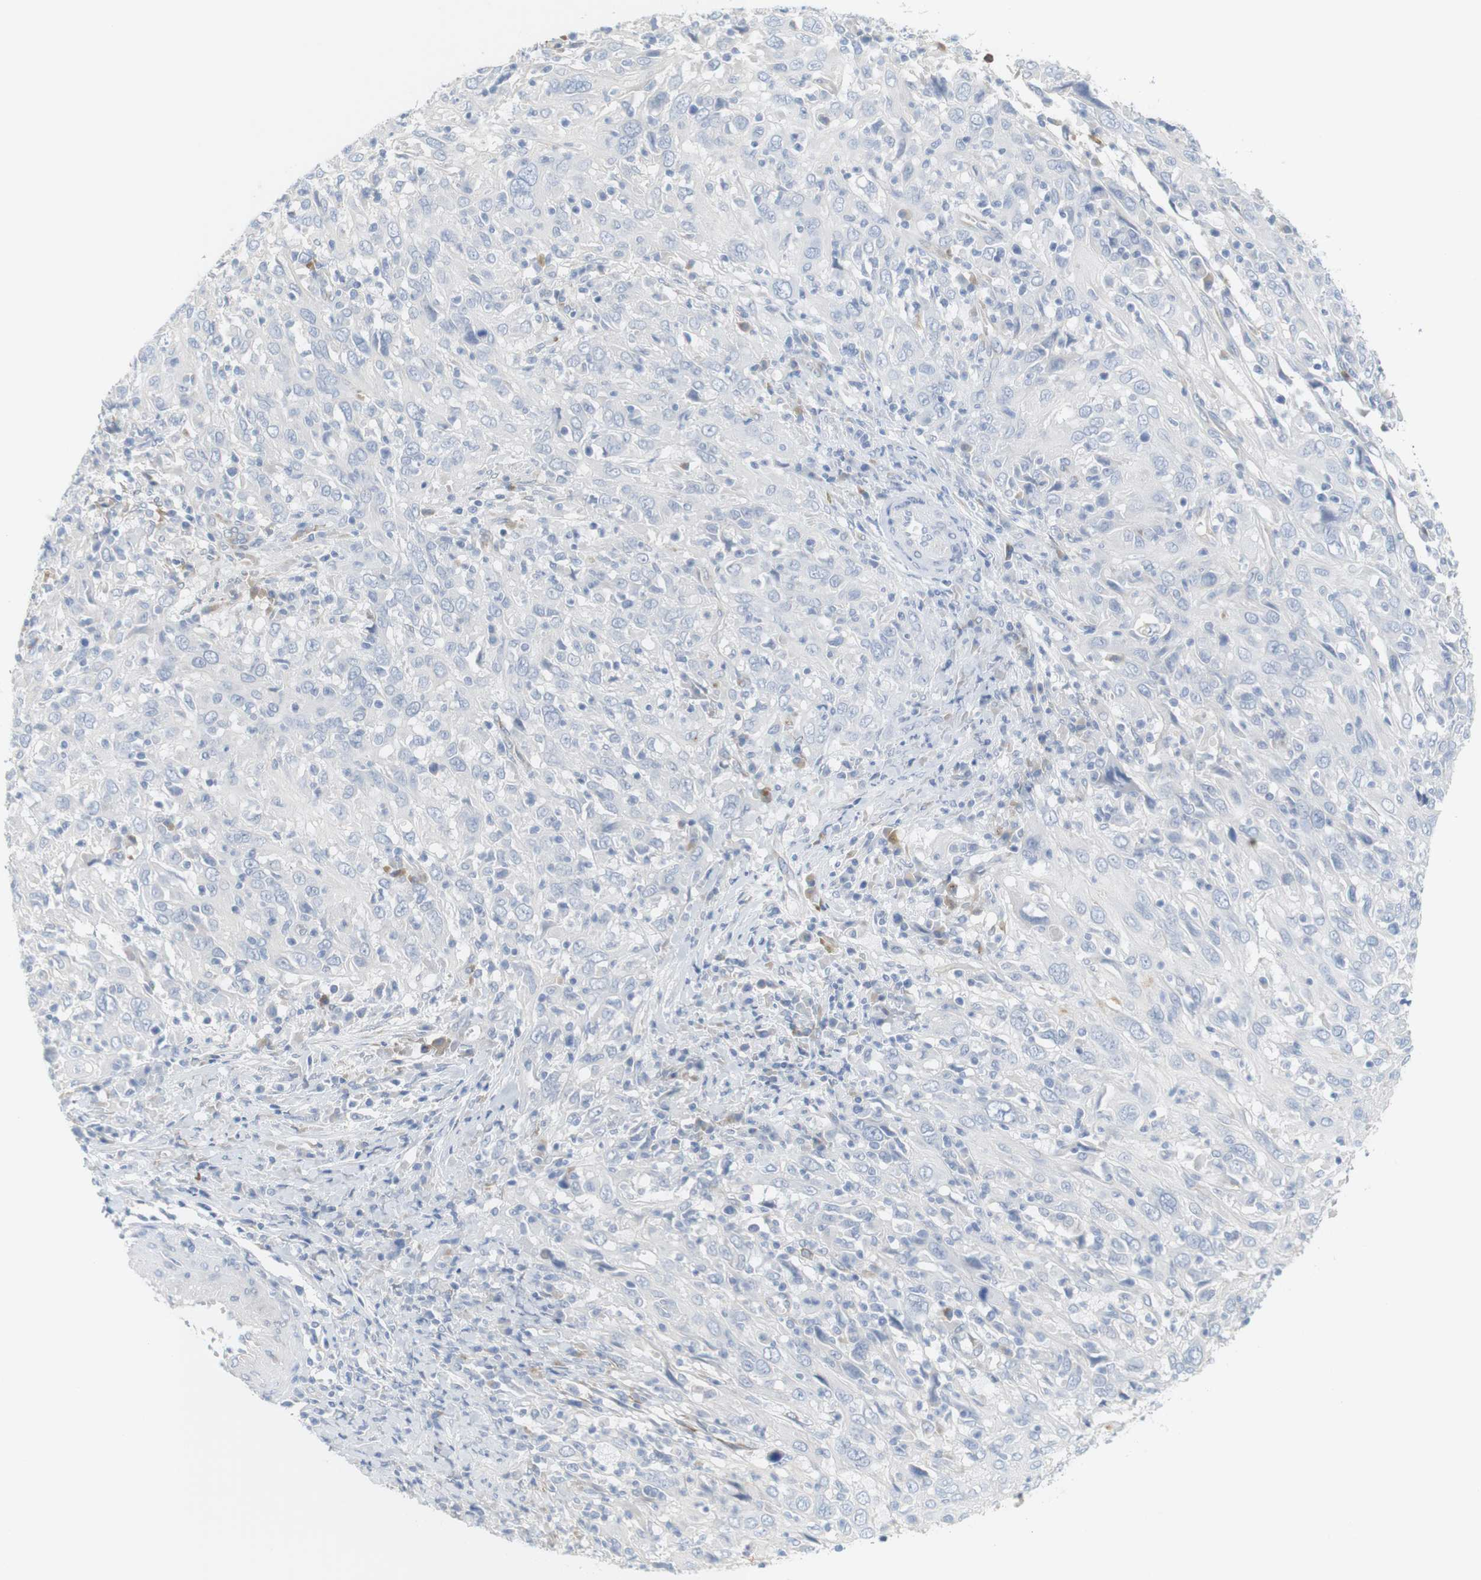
{"staining": {"intensity": "negative", "quantity": "none", "location": "none"}, "tissue": "cervical cancer", "cell_type": "Tumor cells", "image_type": "cancer", "snomed": [{"axis": "morphology", "description": "Squamous cell carcinoma, NOS"}, {"axis": "topography", "description": "Cervix"}], "caption": "Human squamous cell carcinoma (cervical) stained for a protein using immunohistochemistry exhibits no expression in tumor cells.", "gene": "RGS9", "patient": {"sex": "female", "age": 46}}